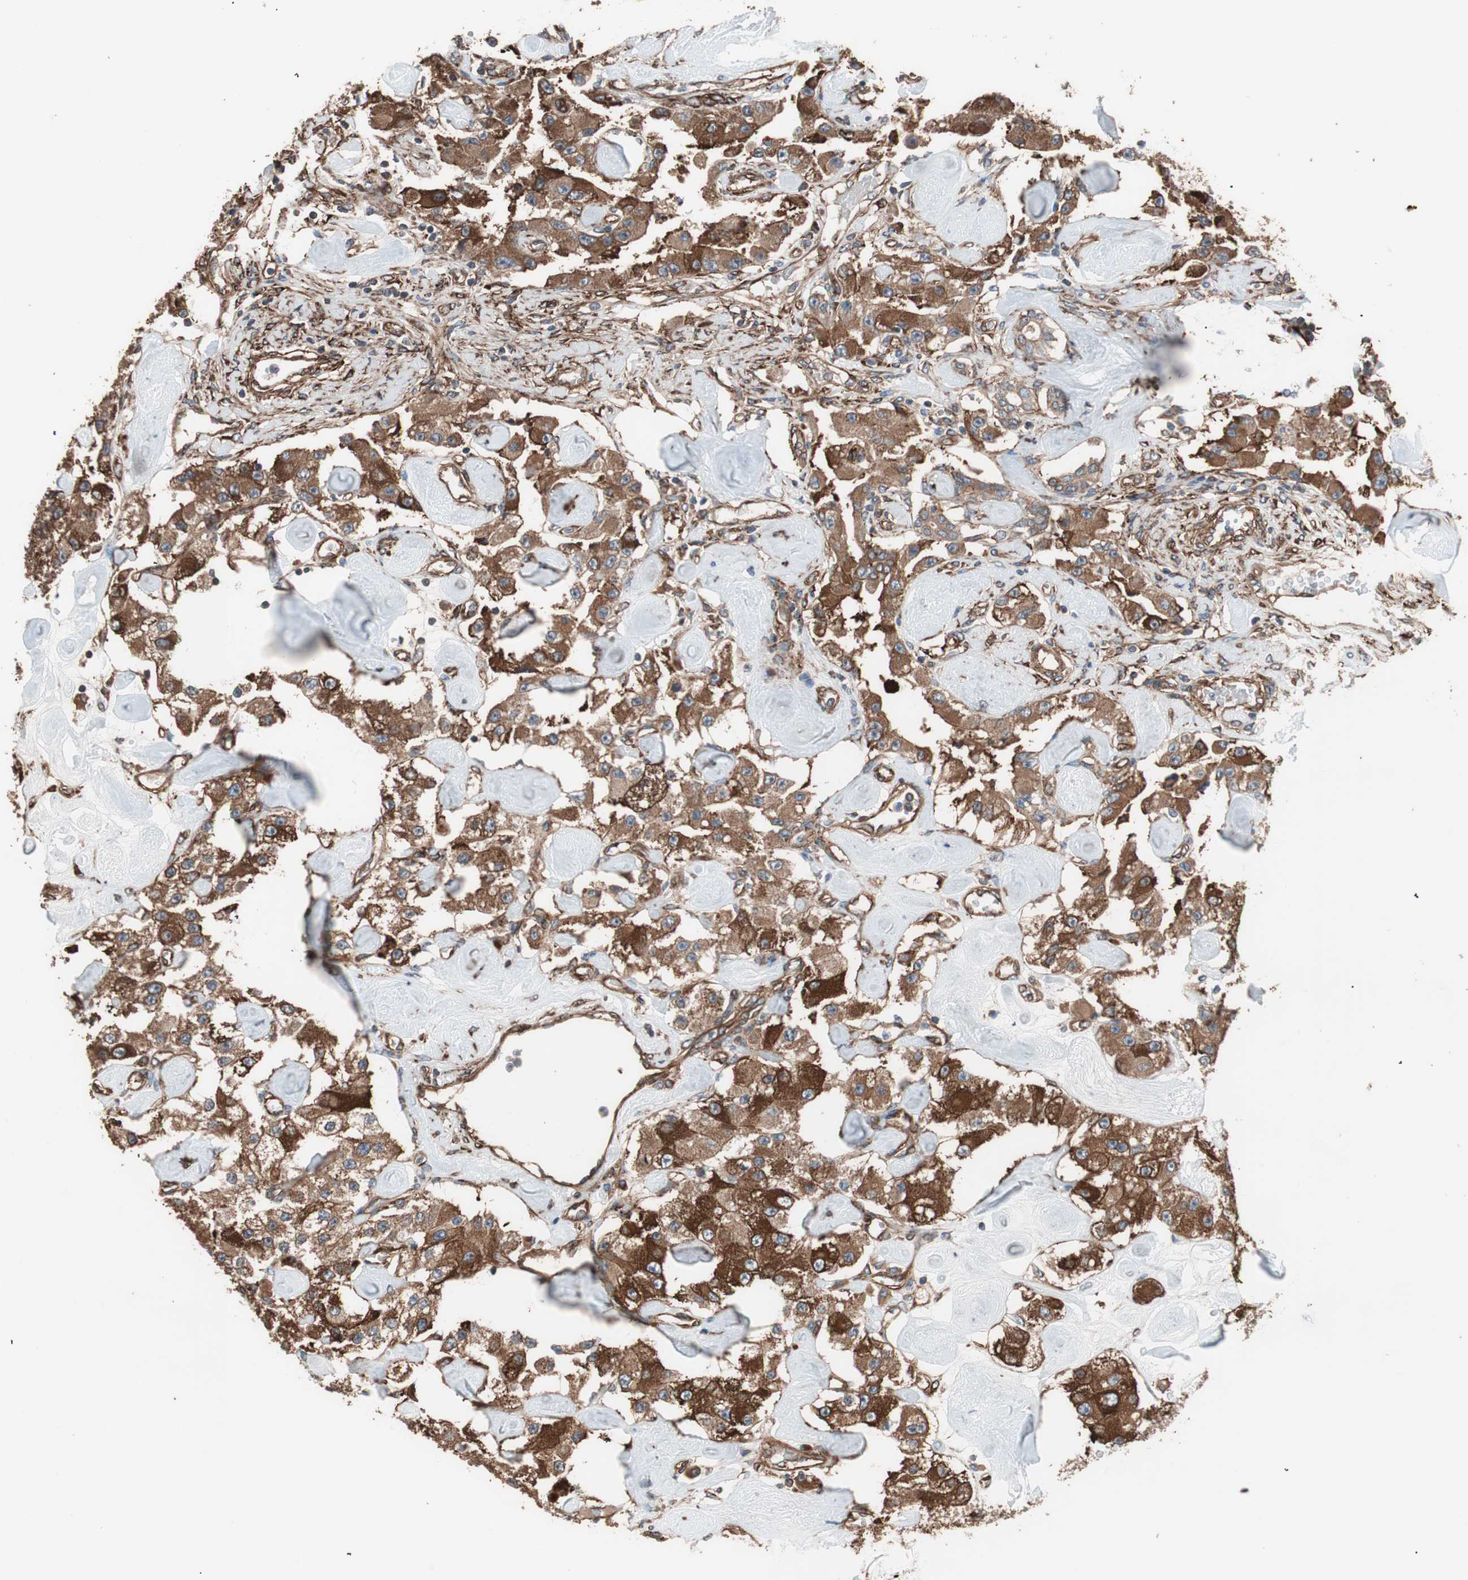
{"staining": {"intensity": "strong", "quantity": ">75%", "location": "cytoplasmic/membranous"}, "tissue": "carcinoid", "cell_type": "Tumor cells", "image_type": "cancer", "snomed": [{"axis": "morphology", "description": "Carcinoid, malignant, NOS"}, {"axis": "topography", "description": "Pancreas"}], "caption": "Carcinoid (malignant) stained with immunohistochemistry (IHC) shows strong cytoplasmic/membranous staining in about >75% of tumor cells.", "gene": "GPSM2", "patient": {"sex": "male", "age": 41}}